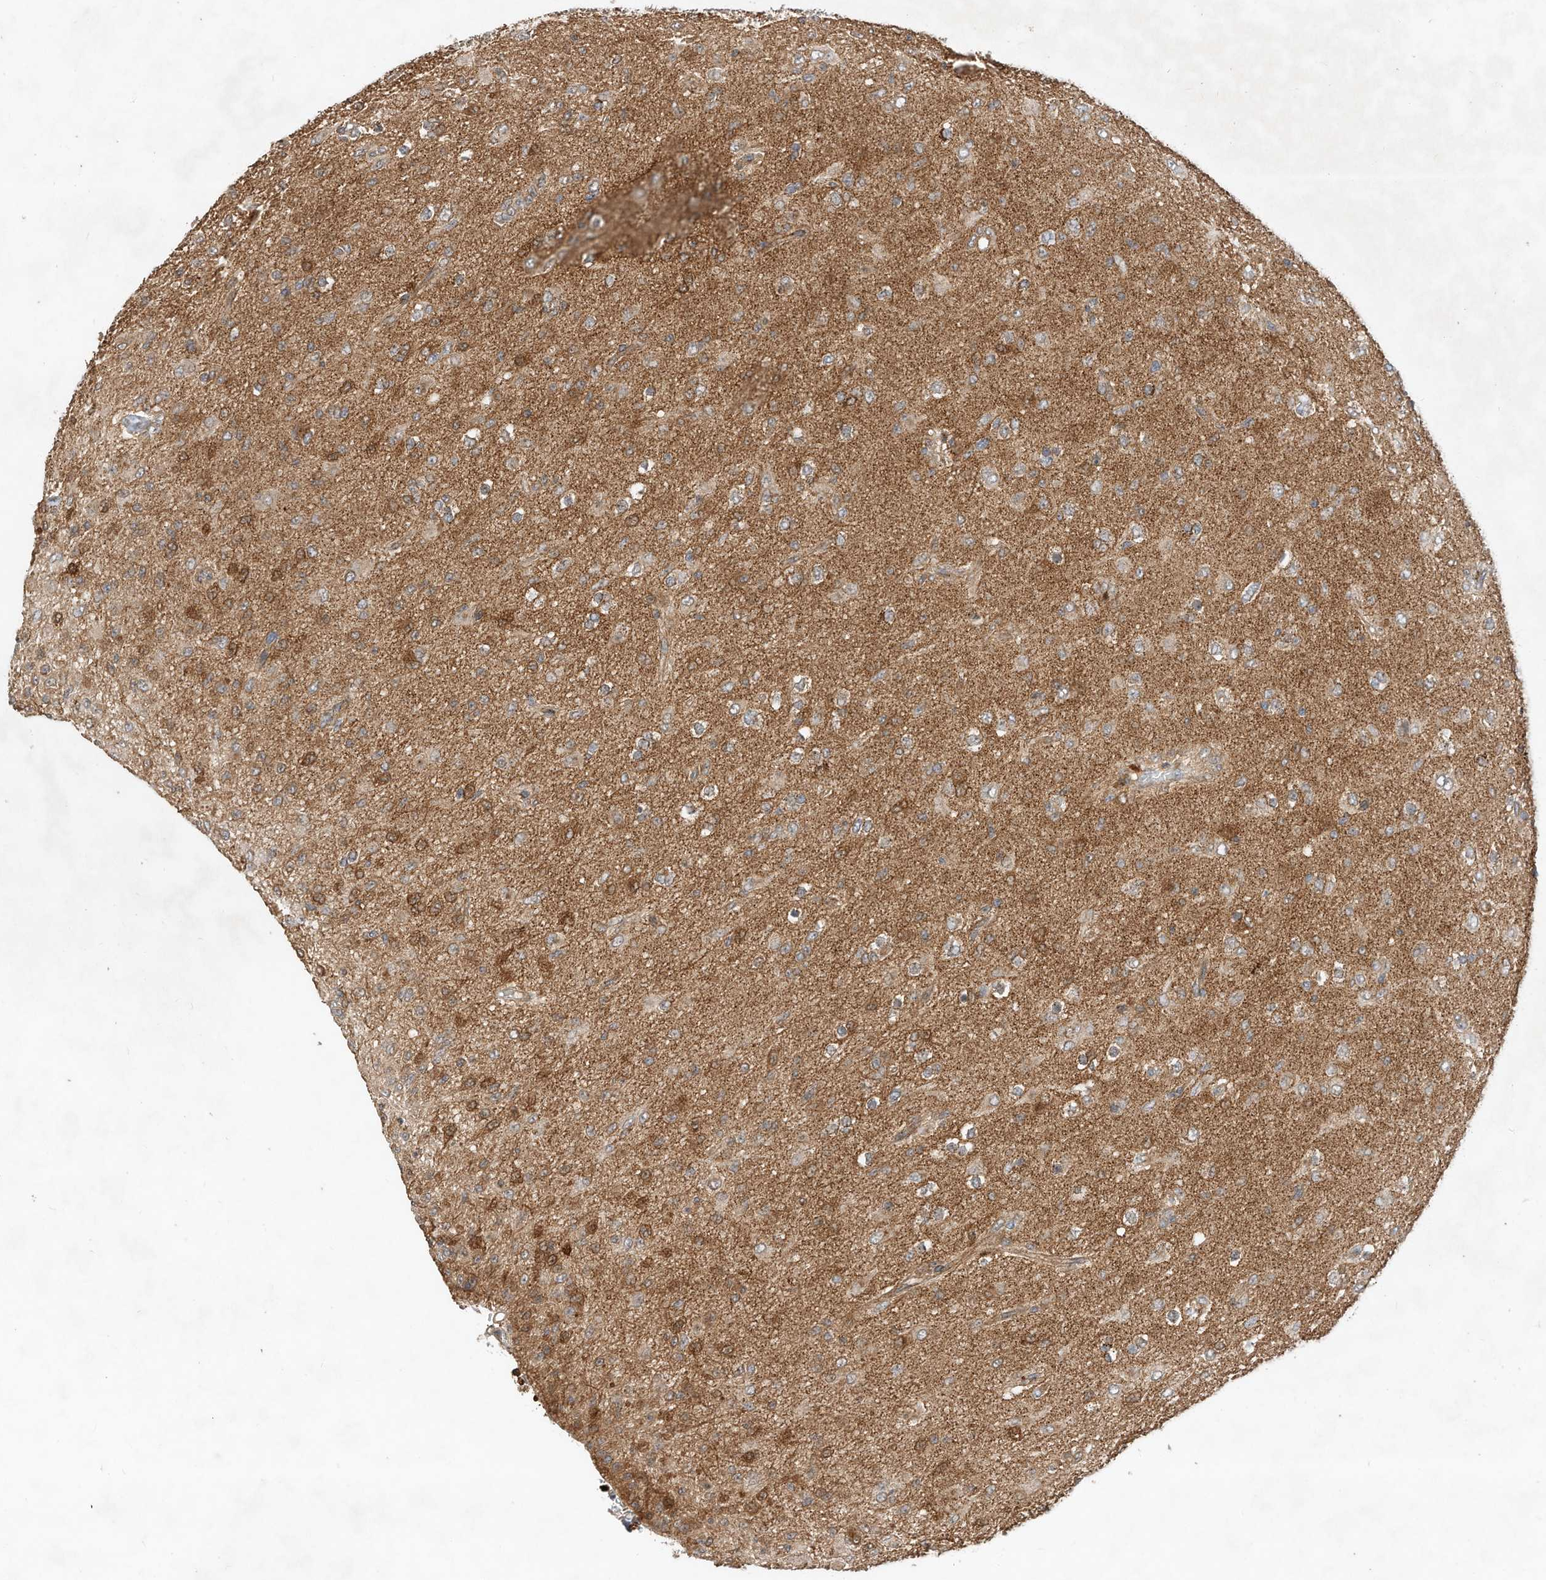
{"staining": {"intensity": "moderate", "quantity": "<25%", "location": "cytoplasmic/membranous"}, "tissue": "glioma", "cell_type": "Tumor cells", "image_type": "cancer", "snomed": [{"axis": "morphology", "description": "Glioma, malignant, Low grade"}, {"axis": "topography", "description": "Brain"}], "caption": "Immunohistochemical staining of human glioma exhibits low levels of moderate cytoplasmic/membranous protein positivity in about <25% of tumor cells.", "gene": "CPAMD8", "patient": {"sex": "male", "age": 65}}